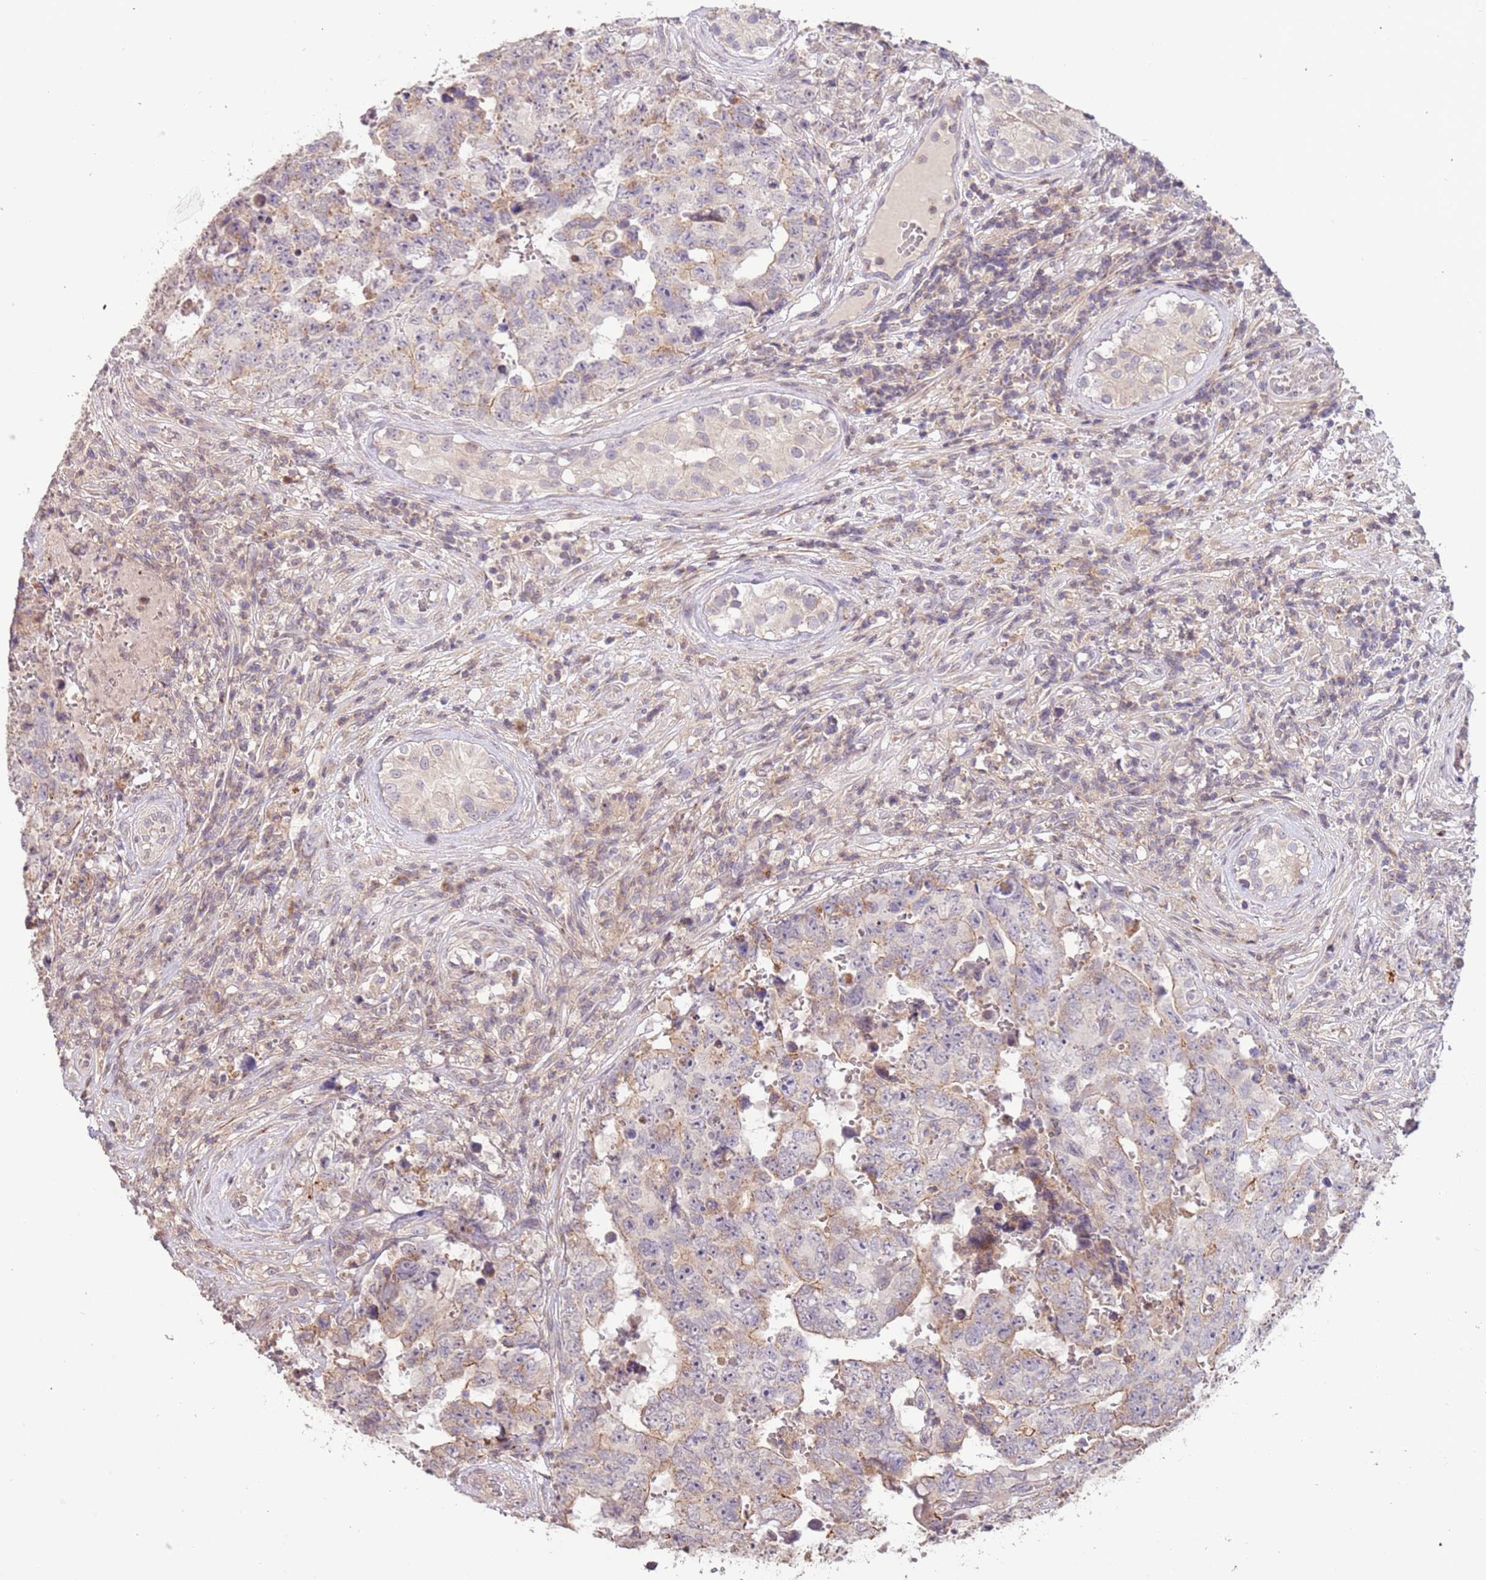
{"staining": {"intensity": "weak", "quantity": "<25%", "location": "cytoplasmic/membranous"}, "tissue": "testis cancer", "cell_type": "Tumor cells", "image_type": "cancer", "snomed": [{"axis": "morphology", "description": "Normal tissue, NOS"}, {"axis": "morphology", "description": "Carcinoma, Embryonal, NOS"}, {"axis": "topography", "description": "Testis"}, {"axis": "topography", "description": "Epididymis"}], "caption": "Protein analysis of testis cancer shows no significant expression in tumor cells.", "gene": "SLC16A4", "patient": {"sex": "male", "age": 25}}